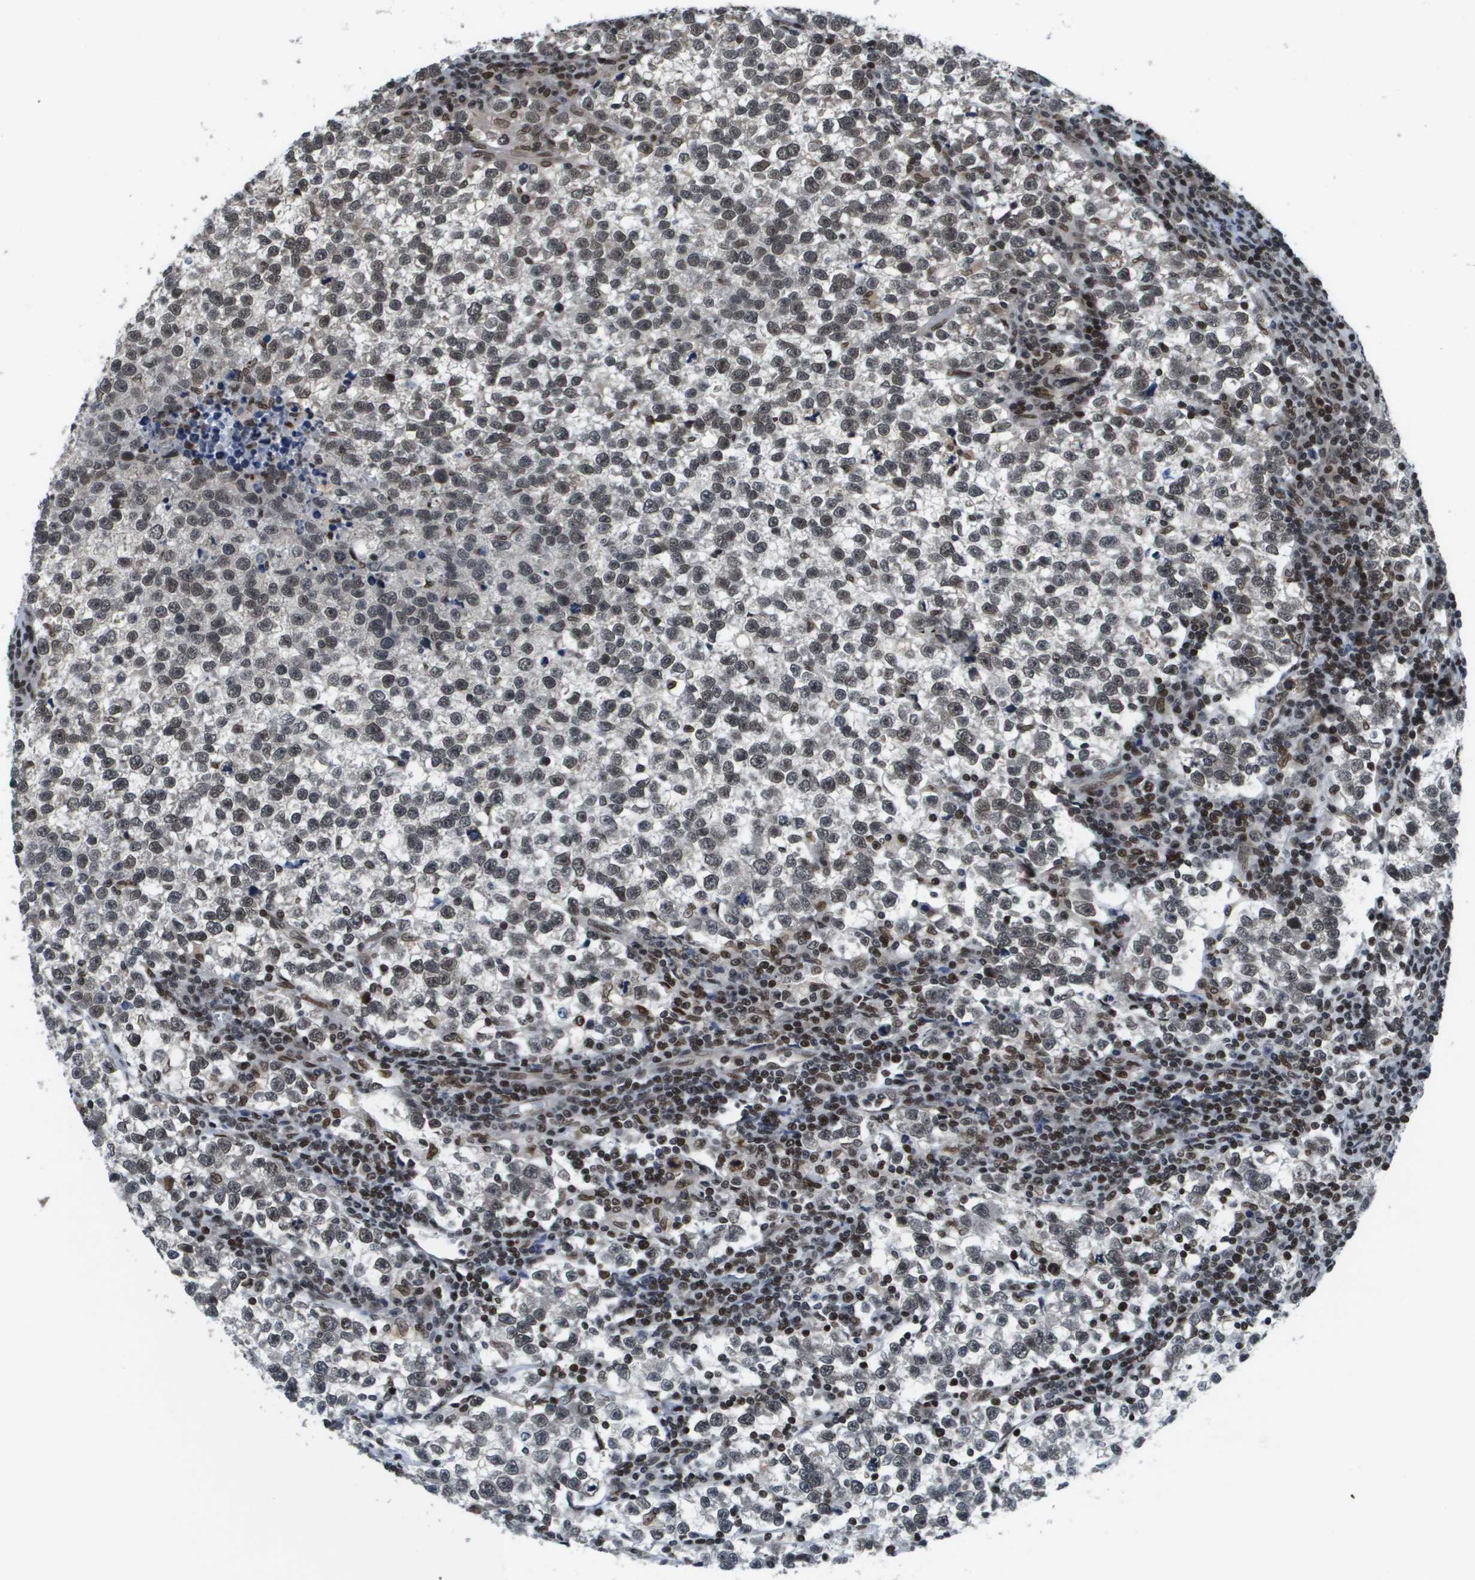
{"staining": {"intensity": "moderate", "quantity": ">75%", "location": "nuclear"}, "tissue": "testis cancer", "cell_type": "Tumor cells", "image_type": "cancer", "snomed": [{"axis": "morphology", "description": "Normal tissue, NOS"}, {"axis": "morphology", "description": "Seminoma, NOS"}, {"axis": "topography", "description": "Testis"}], "caption": "Immunohistochemistry micrograph of neoplastic tissue: testis cancer stained using IHC demonstrates medium levels of moderate protein expression localized specifically in the nuclear of tumor cells, appearing as a nuclear brown color.", "gene": "RECQL4", "patient": {"sex": "male", "age": 43}}